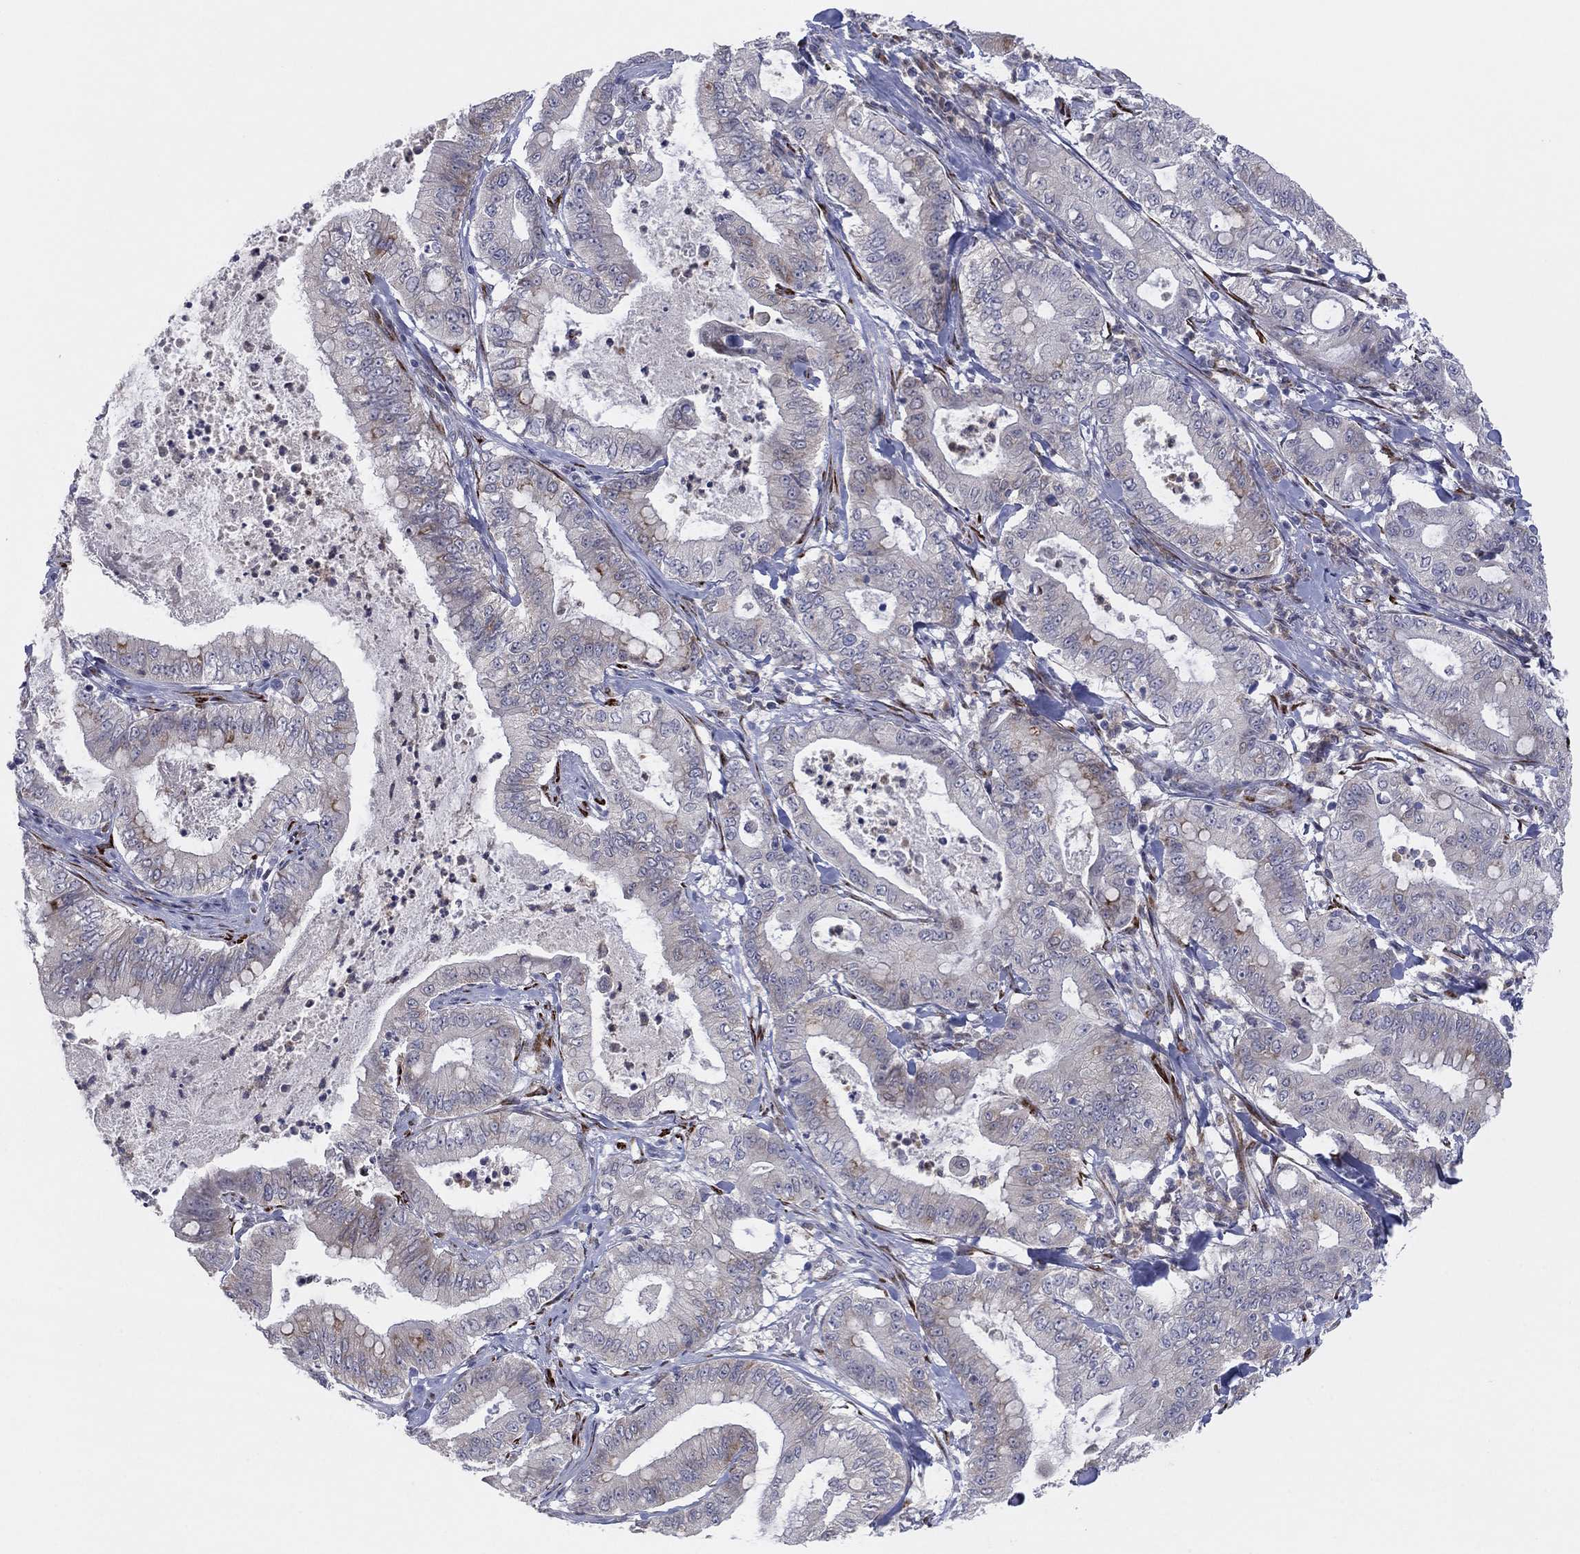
{"staining": {"intensity": "negative", "quantity": "none", "location": "none"}, "tissue": "pancreatic cancer", "cell_type": "Tumor cells", "image_type": "cancer", "snomed": [{"axis": "morphology", "description": "Adenocarcinoma, NOS"}, {"axis": "topography", "description": "Pancreas"}], "caption": "Histopathology image shows no significant protein staining in tumor cells of pancreatic adenocarcinoma.", "gene": "TTC21B", "patient": {"sex": "male", "age": 71}}